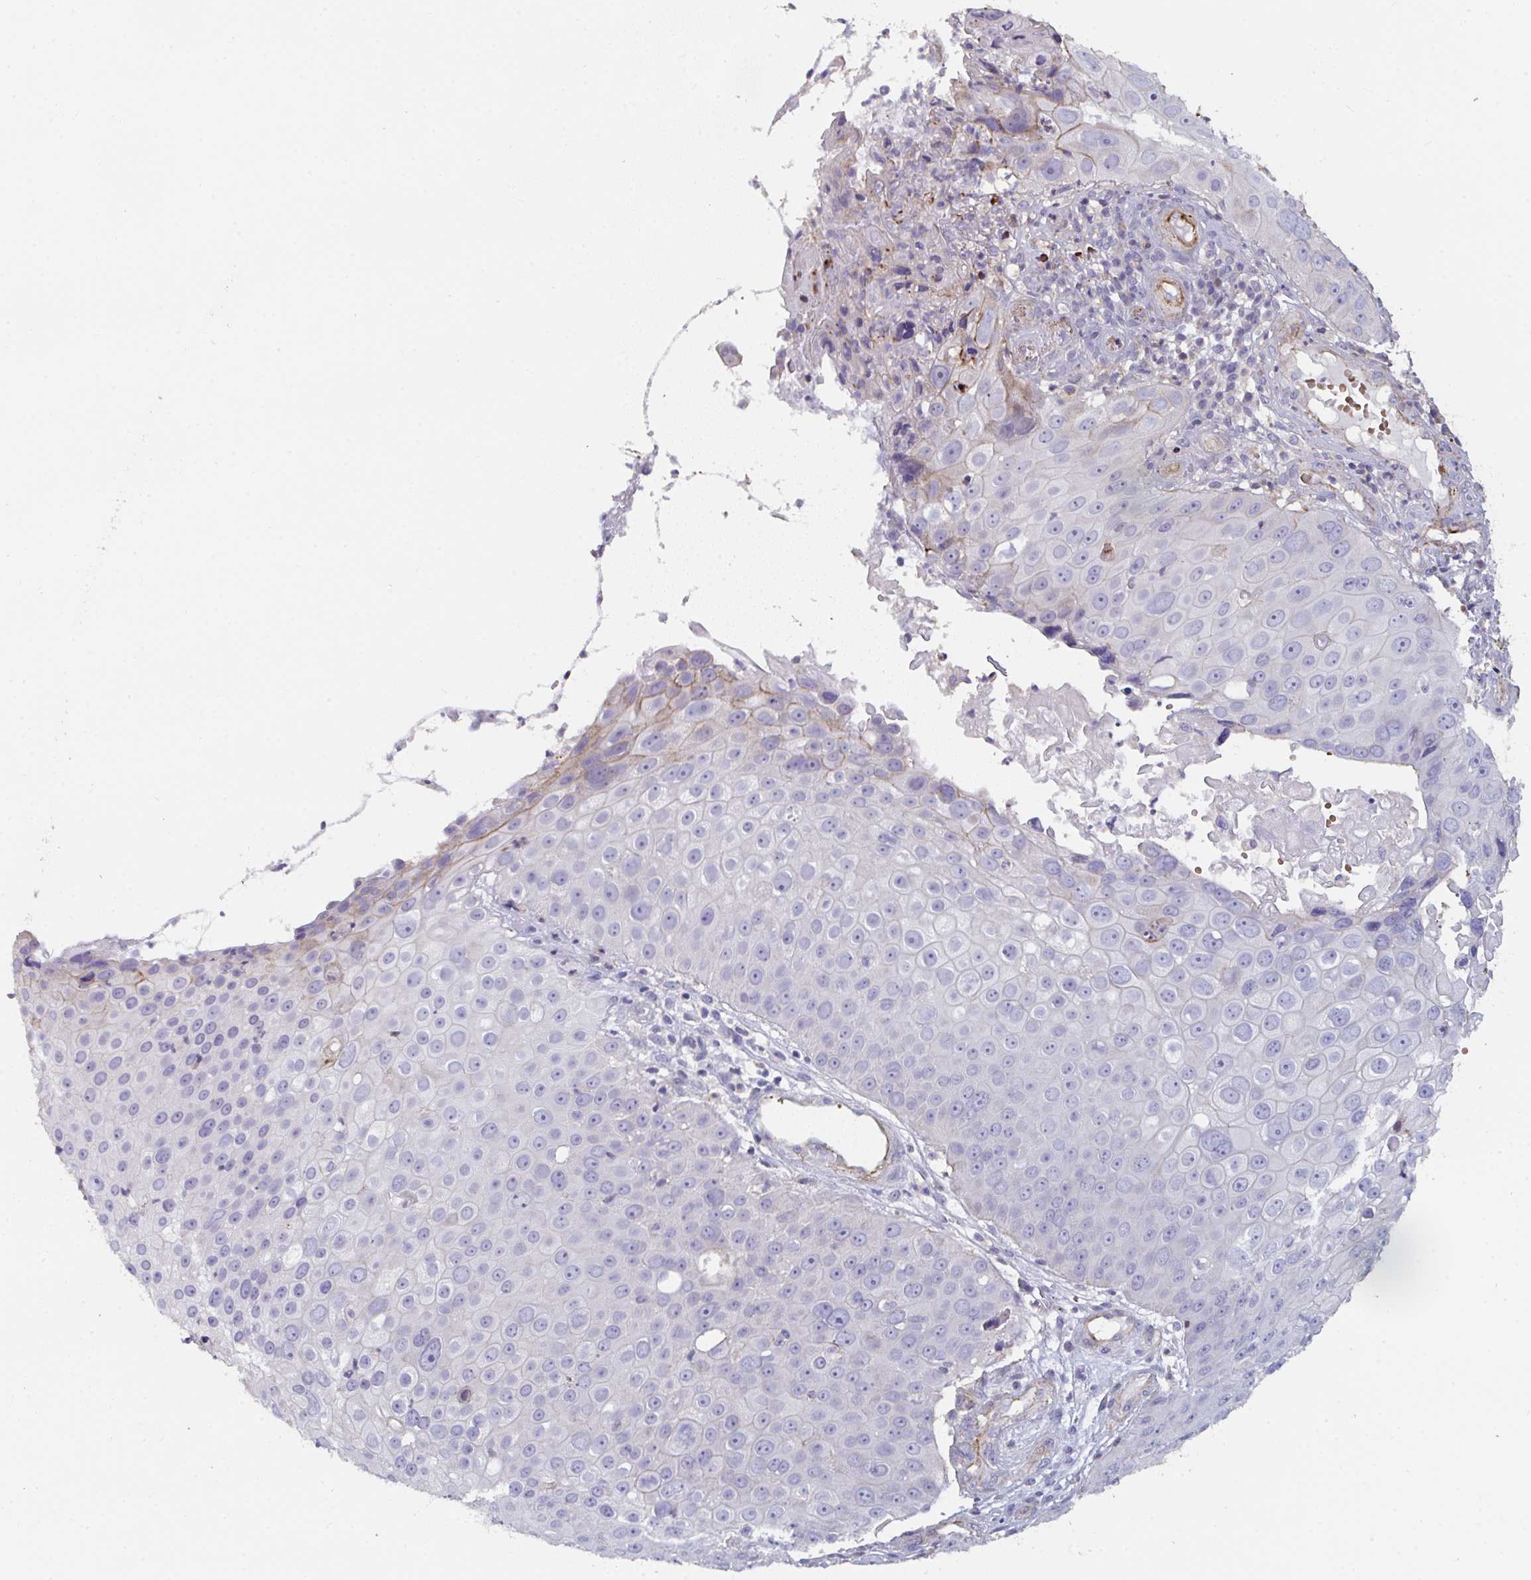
{"staining": {"intensity": "negative", "quantity": "none", "location": "none"}, "tissue": "skin cancer", "cell_type": "Tumor cells", "image_type": "cancer", "snomed": [{"axis": "morphology", "description": "Squamous cell carcinoma, NOS"}, {"axis": "topography", "description": "Skin"}], "caption": "Tumor cells are negative for brown protein staining in skin cancer.", "gene": "FZD2", "patient": {"sex": "male", "age": 71}}